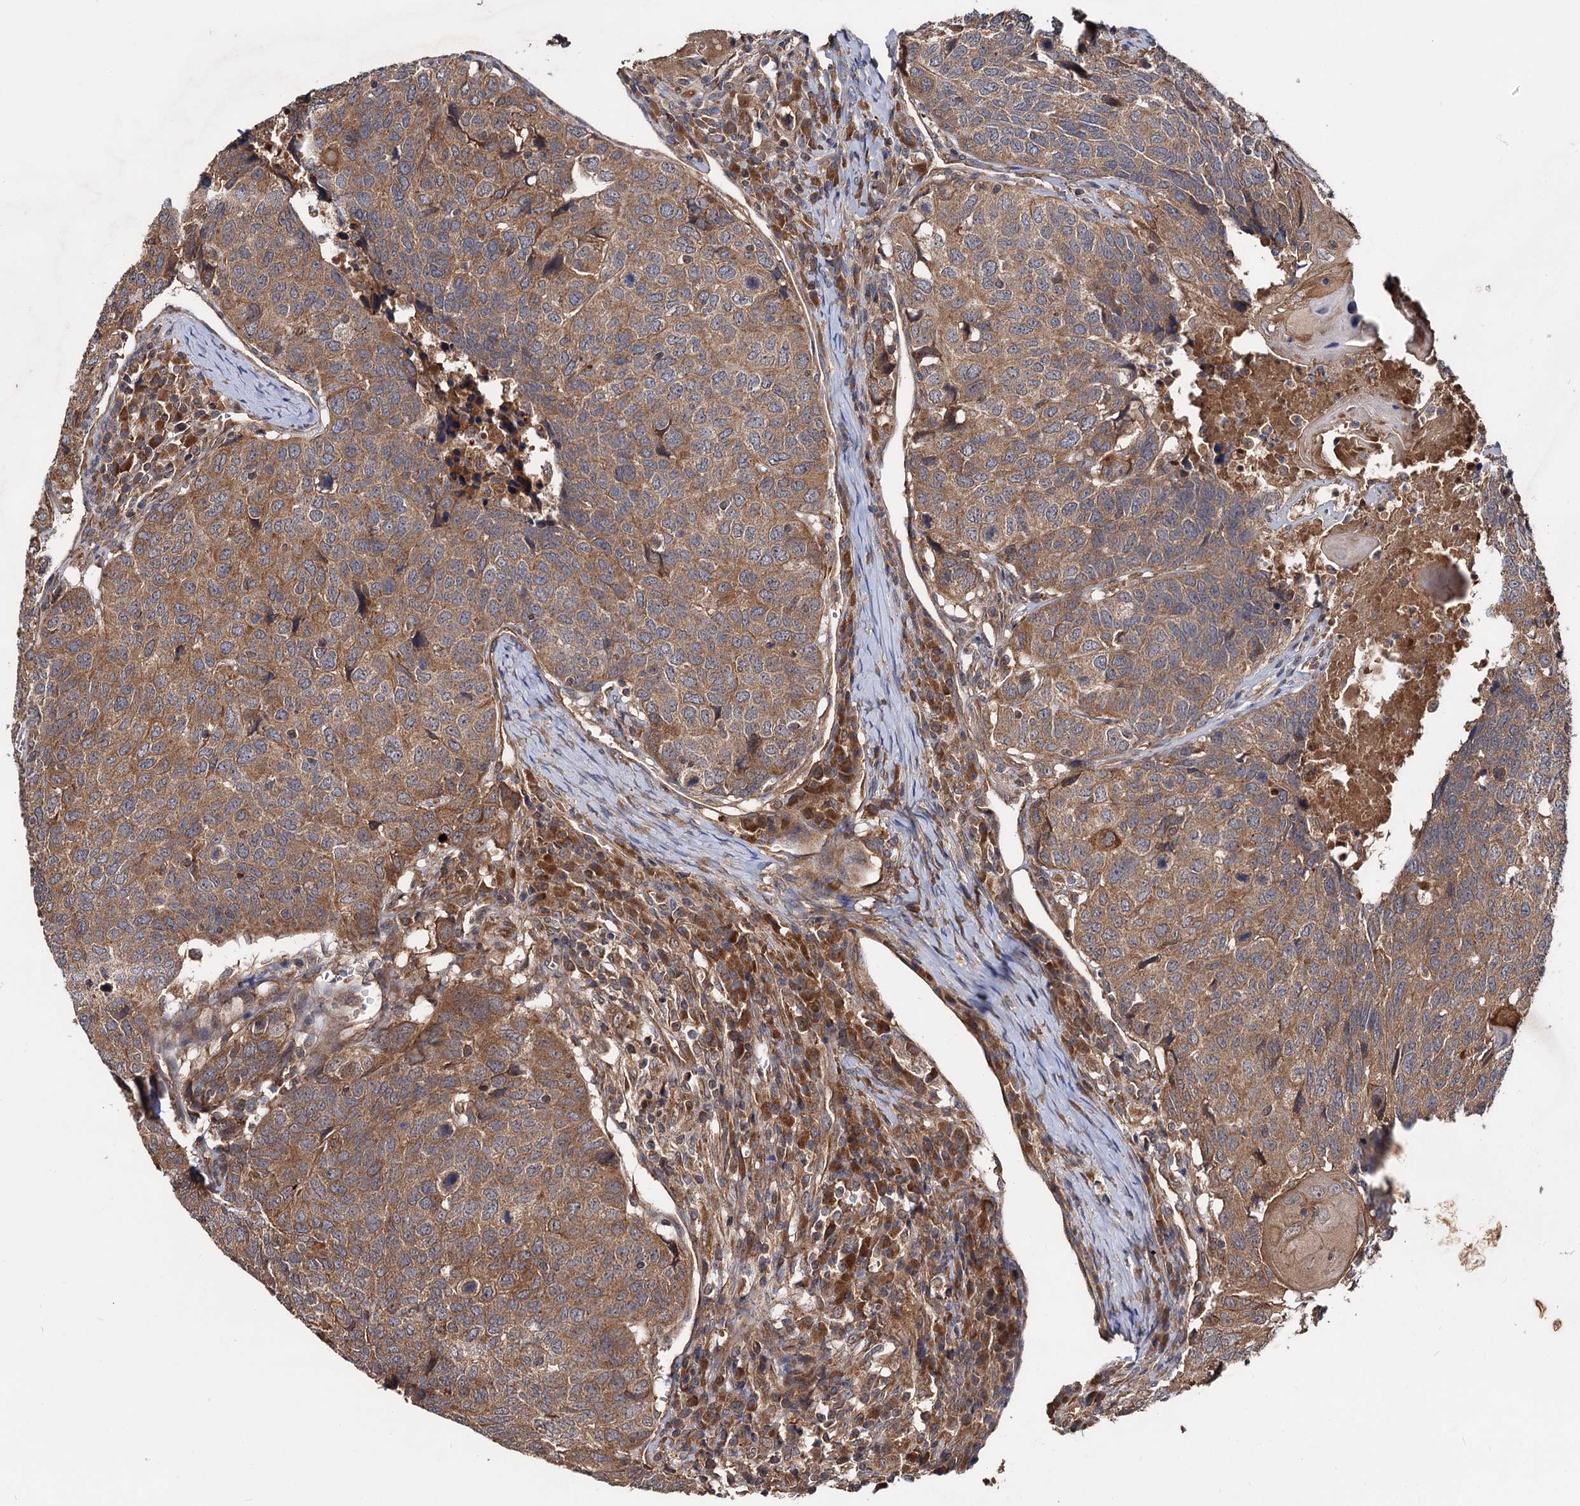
{"staining": {"intensity": "moderate", "quantity": ">75%", "location": "cytoplasmic/membranous"}, "tissue": "head and neck cancer", "cell_type": "Tumor cells", "image_type": "cancer", "snomed": [{"axis": "morphology", "description": "Squamous cell carcinoma, NOS"}, {"axis": "topography", "description": "Head-Neck"}], "caption": "Head and neck squamous cell carcinoma stained with immunohistochemistry (IHC) reveals moderate cytoplasmic/membranous positivity in about >75% of tumor cells. The protein of interest is stained brown, and the nuclei are stained in blue (DAB IHC with brightfield microscopy, high magnification).", "gene": "TEX9", "patient": {"sex": "male", "age": 66}}